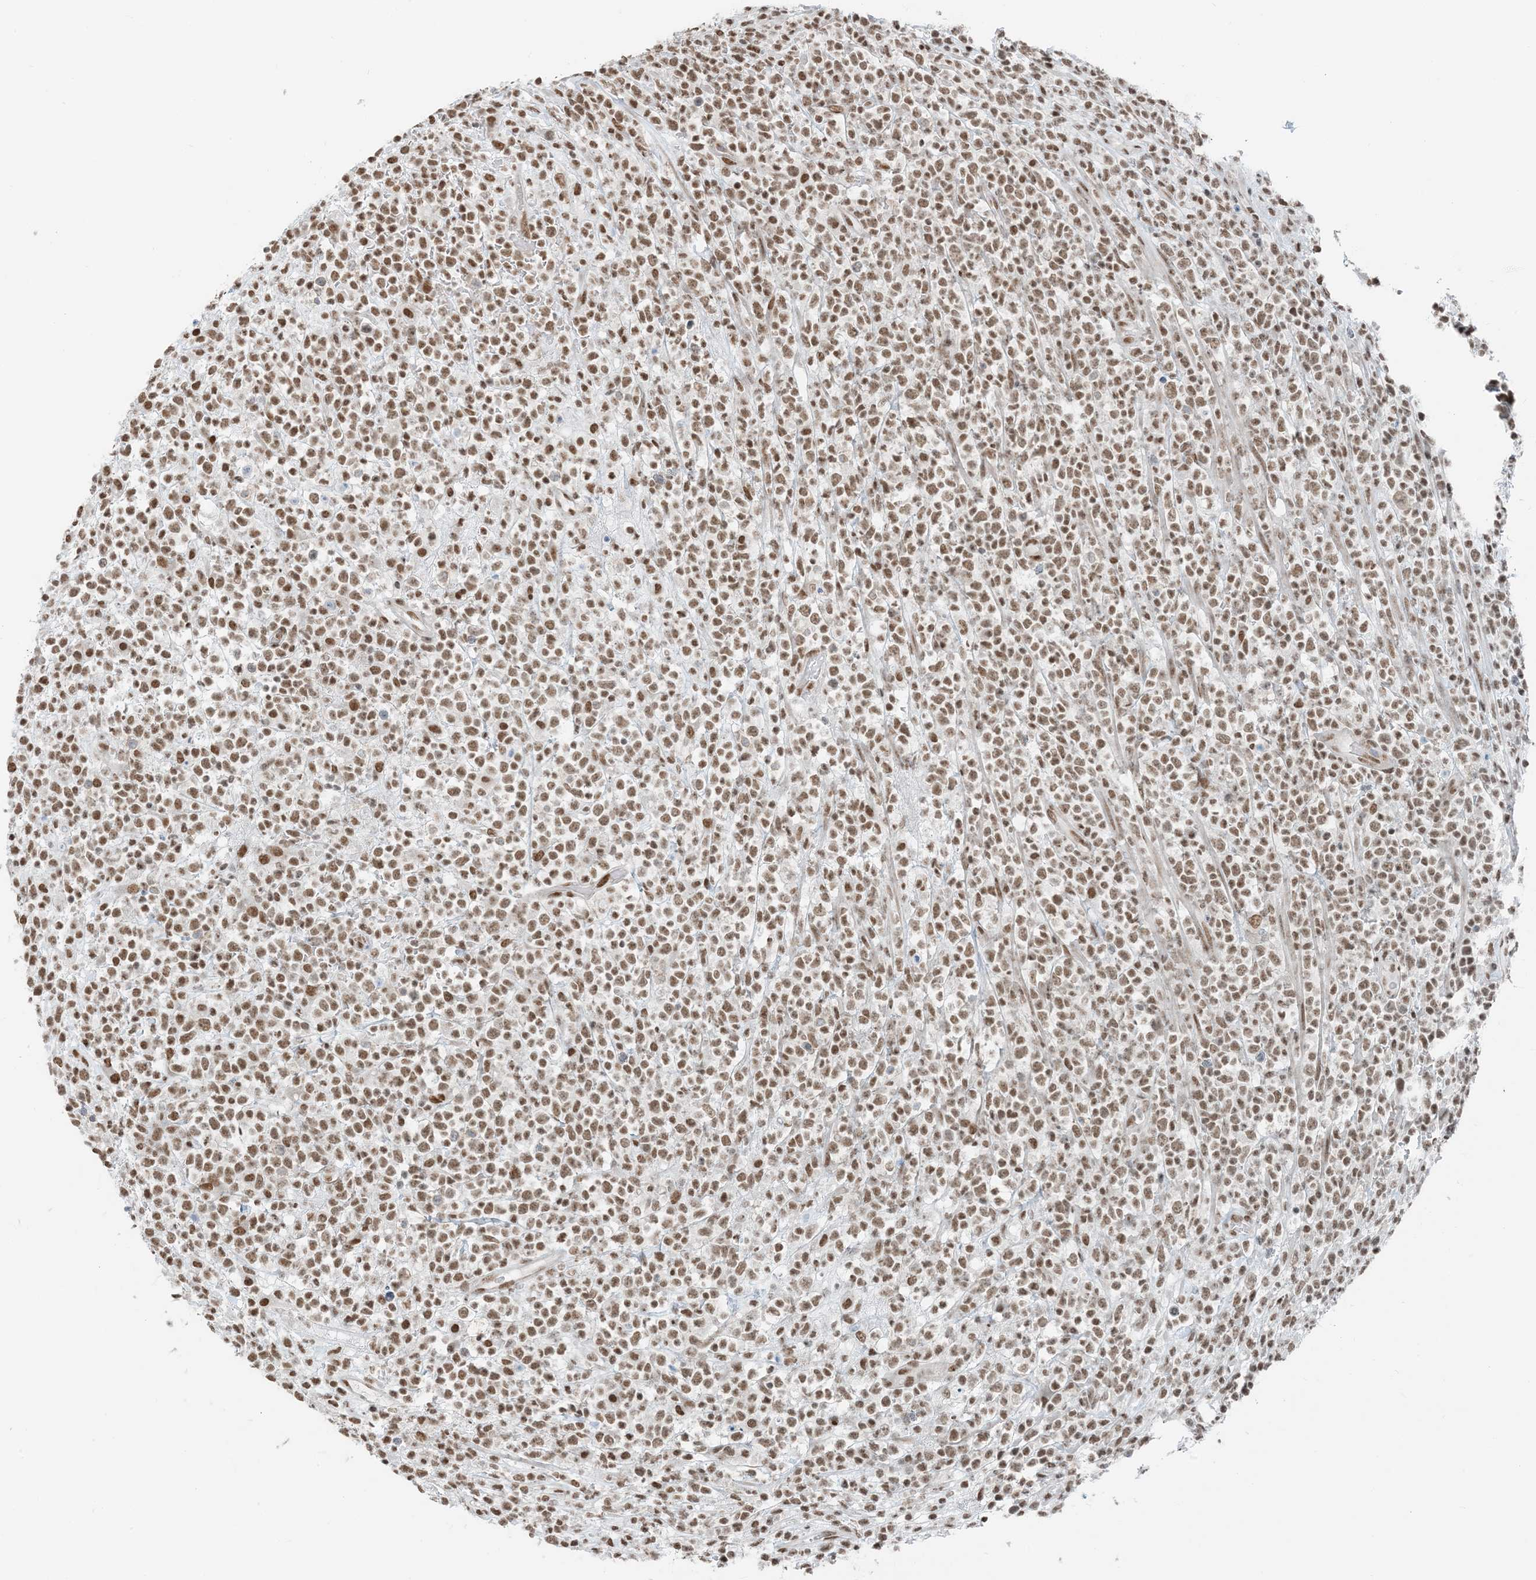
{"staining": {"intensity": "moderate", "quantity": ">75%", "location": "nuclear"}, "tissue": "lymphoma", "cell_type": "Tumor cells", "image_type": "cancer", "snomed": [{"axis": "morphology", "description": "Malignant lymphoma, non-Hodgkin's type, High grade"}, {"axis": "topography", "description": "Colon"}], "caption": "IHC histopathology image of high-grade malignant lymphoma, non-Hodgkin's type stained for a protein (brown), which demonstrates medium levels of moderate nuclear expression in approximately >75% of tumor cells.", "gene": "ZNF500", "patient": {"sex": "female", "age": 53}}